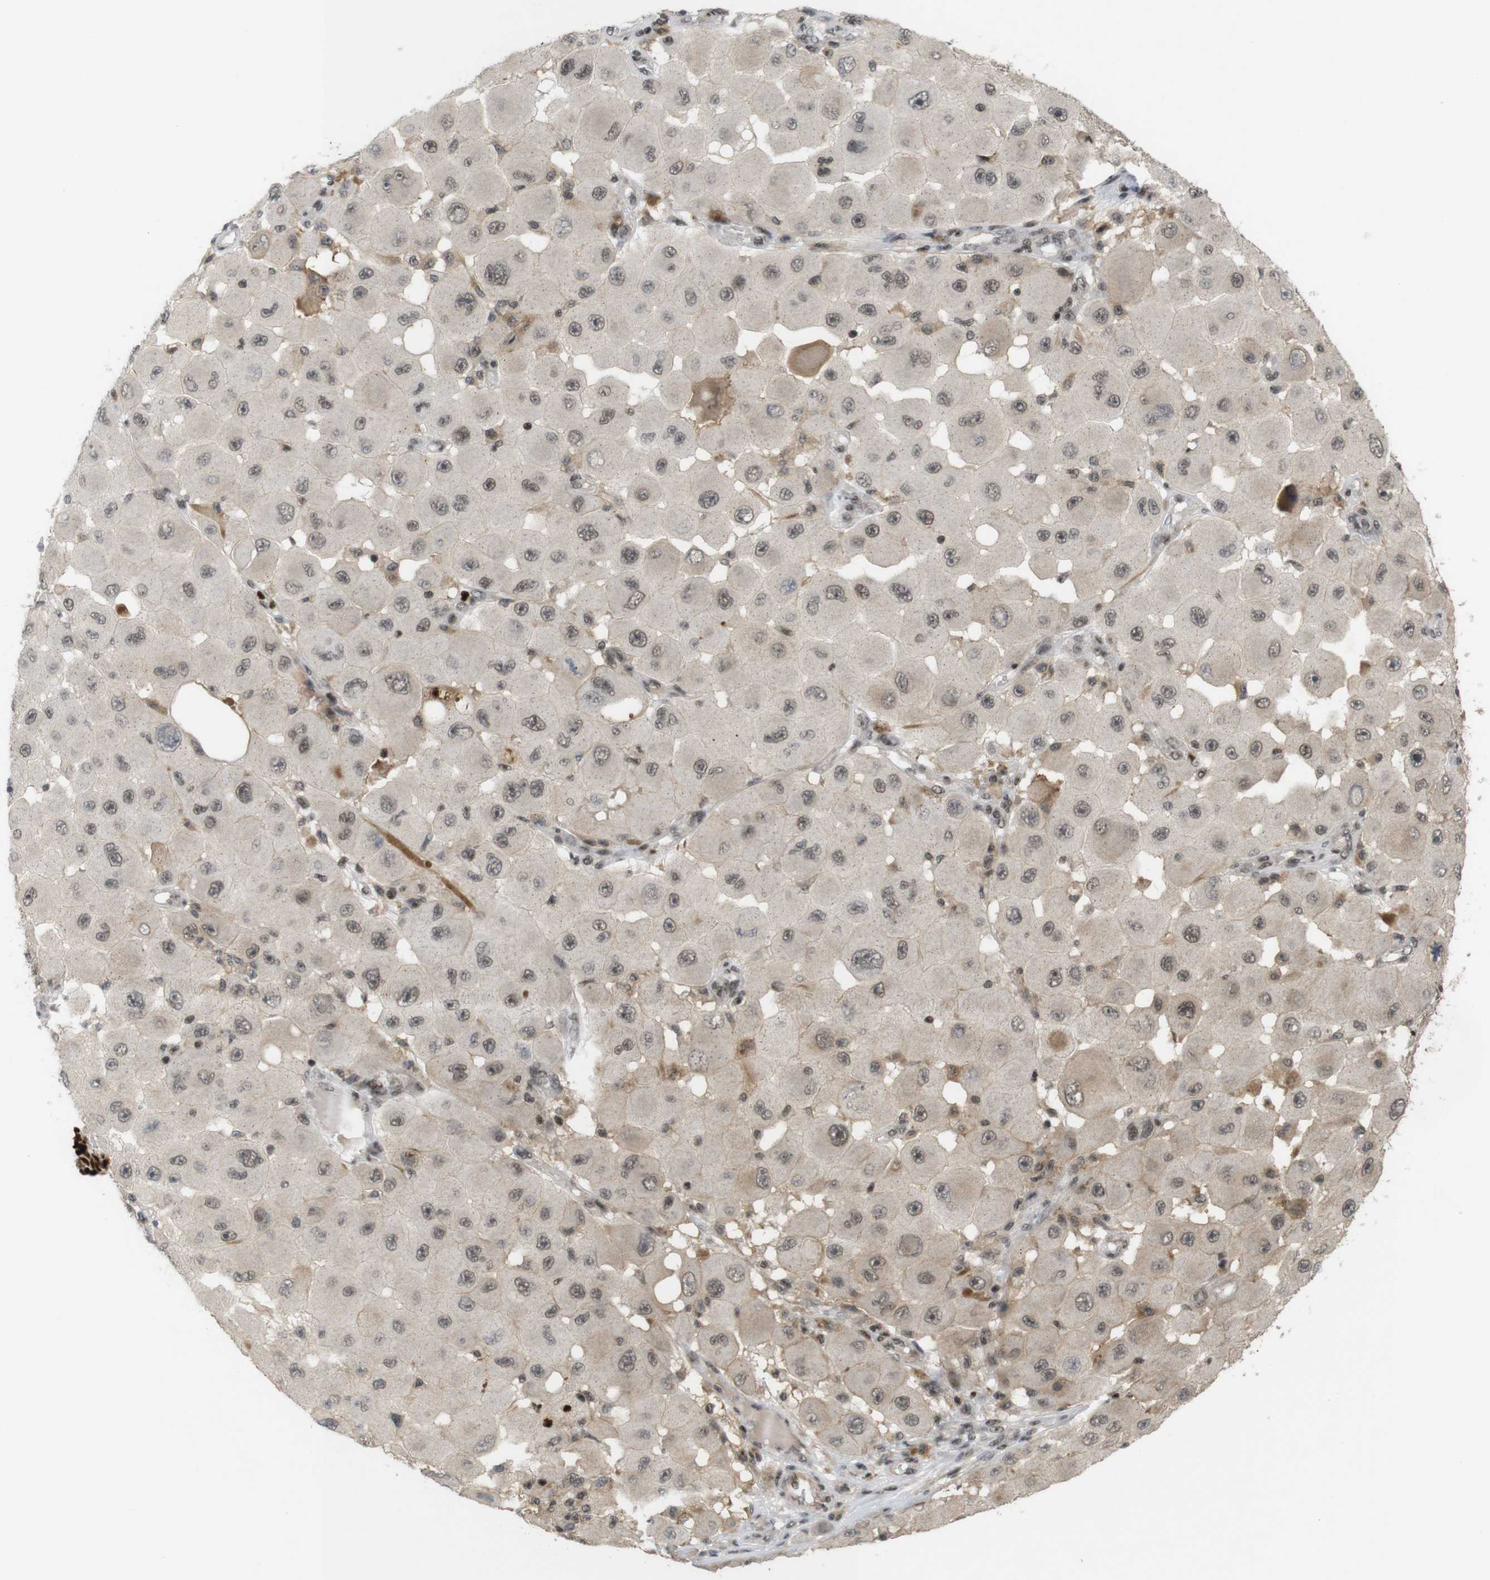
{"staining": {"intensity": "weak", "quantity": ">75%", "location": "cytoplasmic/membranous,nuclear"}, "tissue": "melanoma", "cell_type": "Tumor cells", "image_type": "cancer", "snomed": [{"axis": "morphology", "description": "Malignant melanoma, NOS"}, {"axis": "topography", "description": "Skin"}], "caption": "Immunohistochemistry image of neoplastic tissue: melanoma stained using immunohistochemistry (IHC) shows low levels of weak protein expression localized specifically in the cytoplasmic/membranous and nuclear of tumor cells, appearing as a cytoplasmic/membranous and nuclear brown color.", "gene": "SP2", "patient": {"sex": "female", "age": 81}}